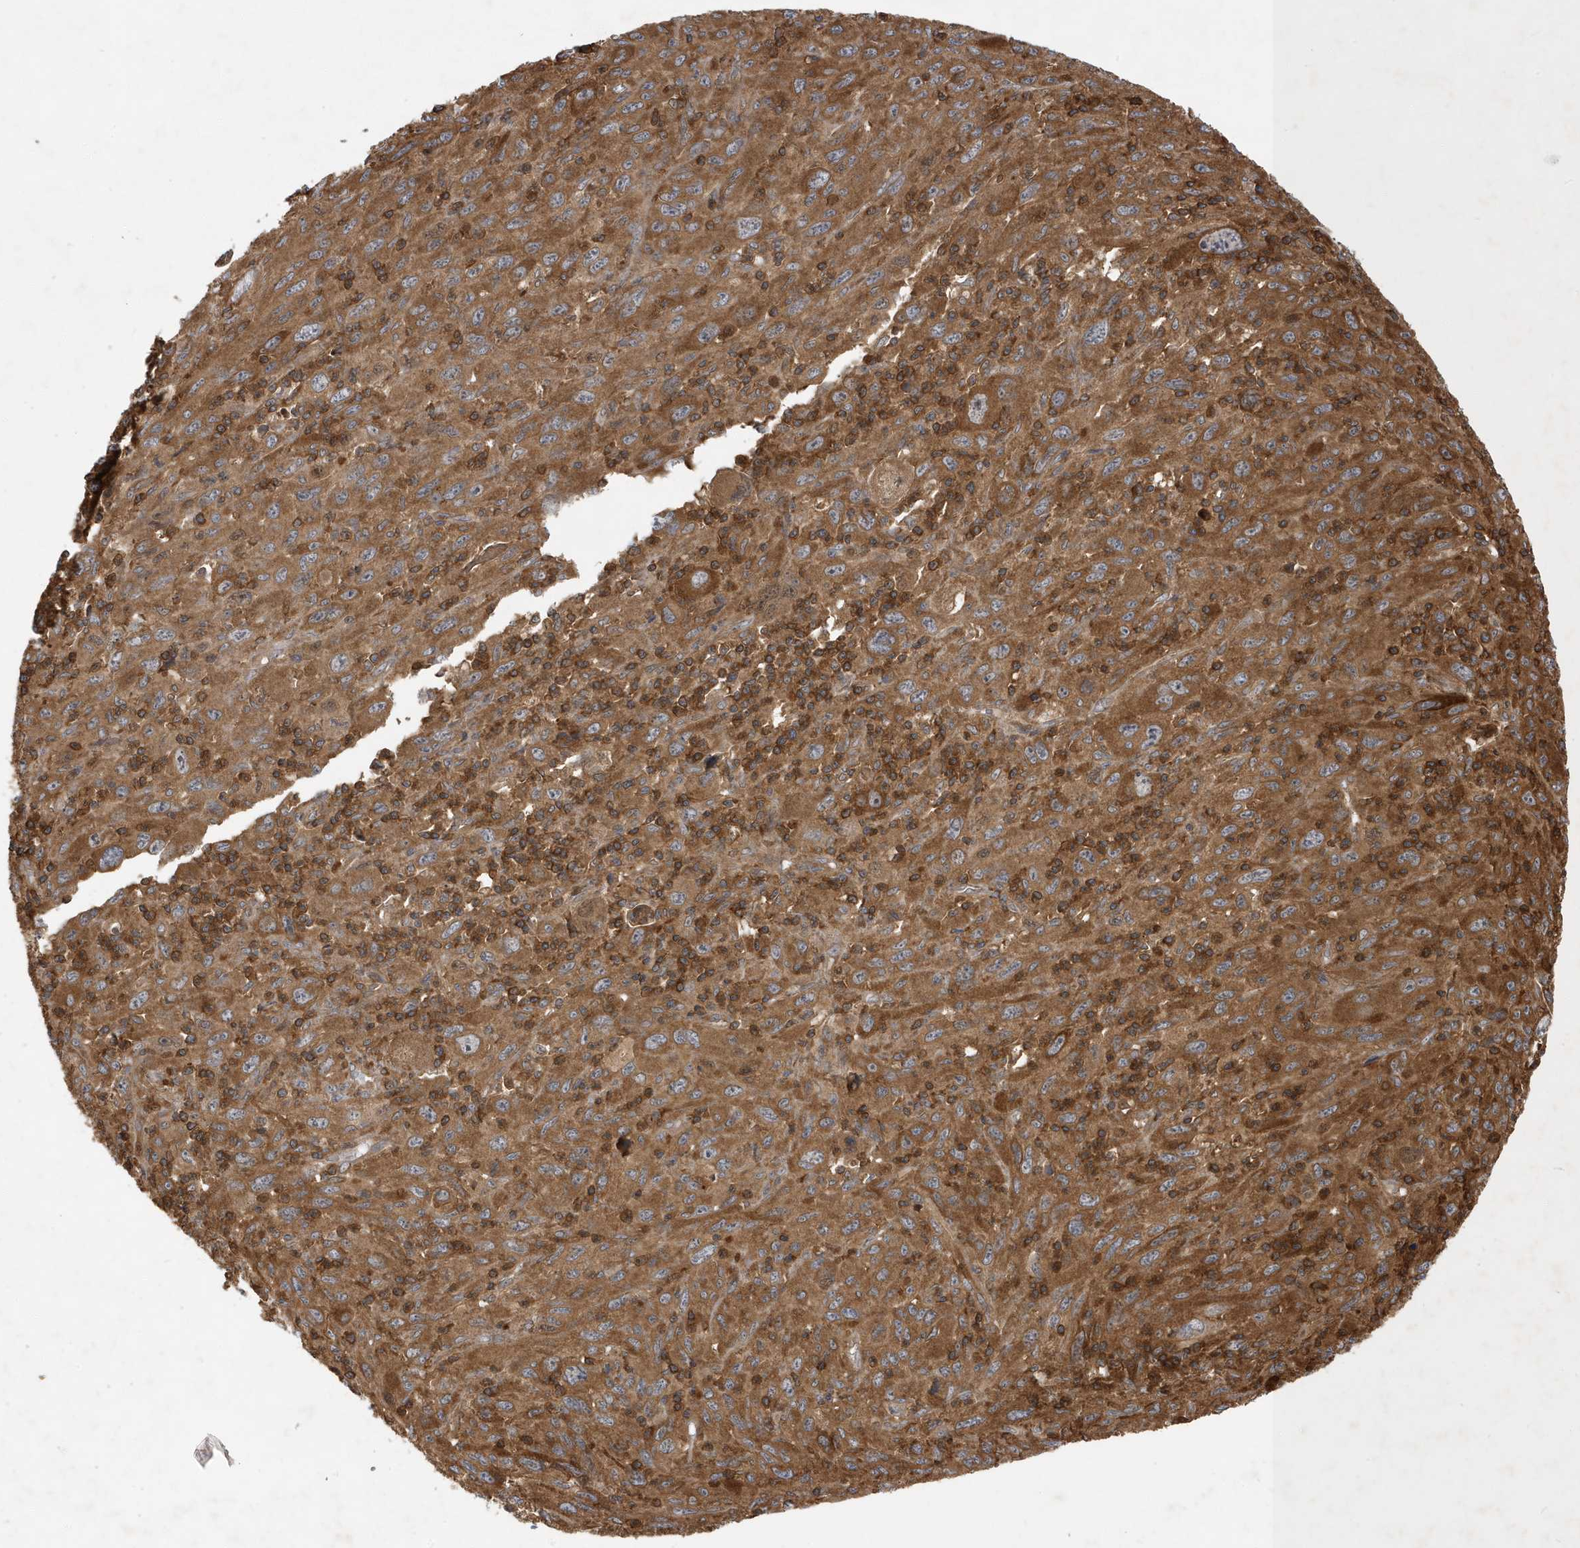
{"staining": {"intensity": "strong", "quantity": ">75%", "location": "cytoplasmic/membranous"}, "tissue": "melanoma", "cell_type": "Tumor cells", "image_type": "cancer", "snomed": [{"axis": "morphology", "description": "Malignant melanoma, Metastatic site"}, {"axis": "topography", "description": "Skin"}], "caption": "Immunohistochemical staining of melanoma displays high levels of strong cytoplasmic/membranous staining in approximately >75% of tumor cells. Immunohistochemistry stains the protein of interest in brown and the nuclei are stained blue.", "gene": "LAPTM4A", "patient": {"sex": "female", "age": 56}}